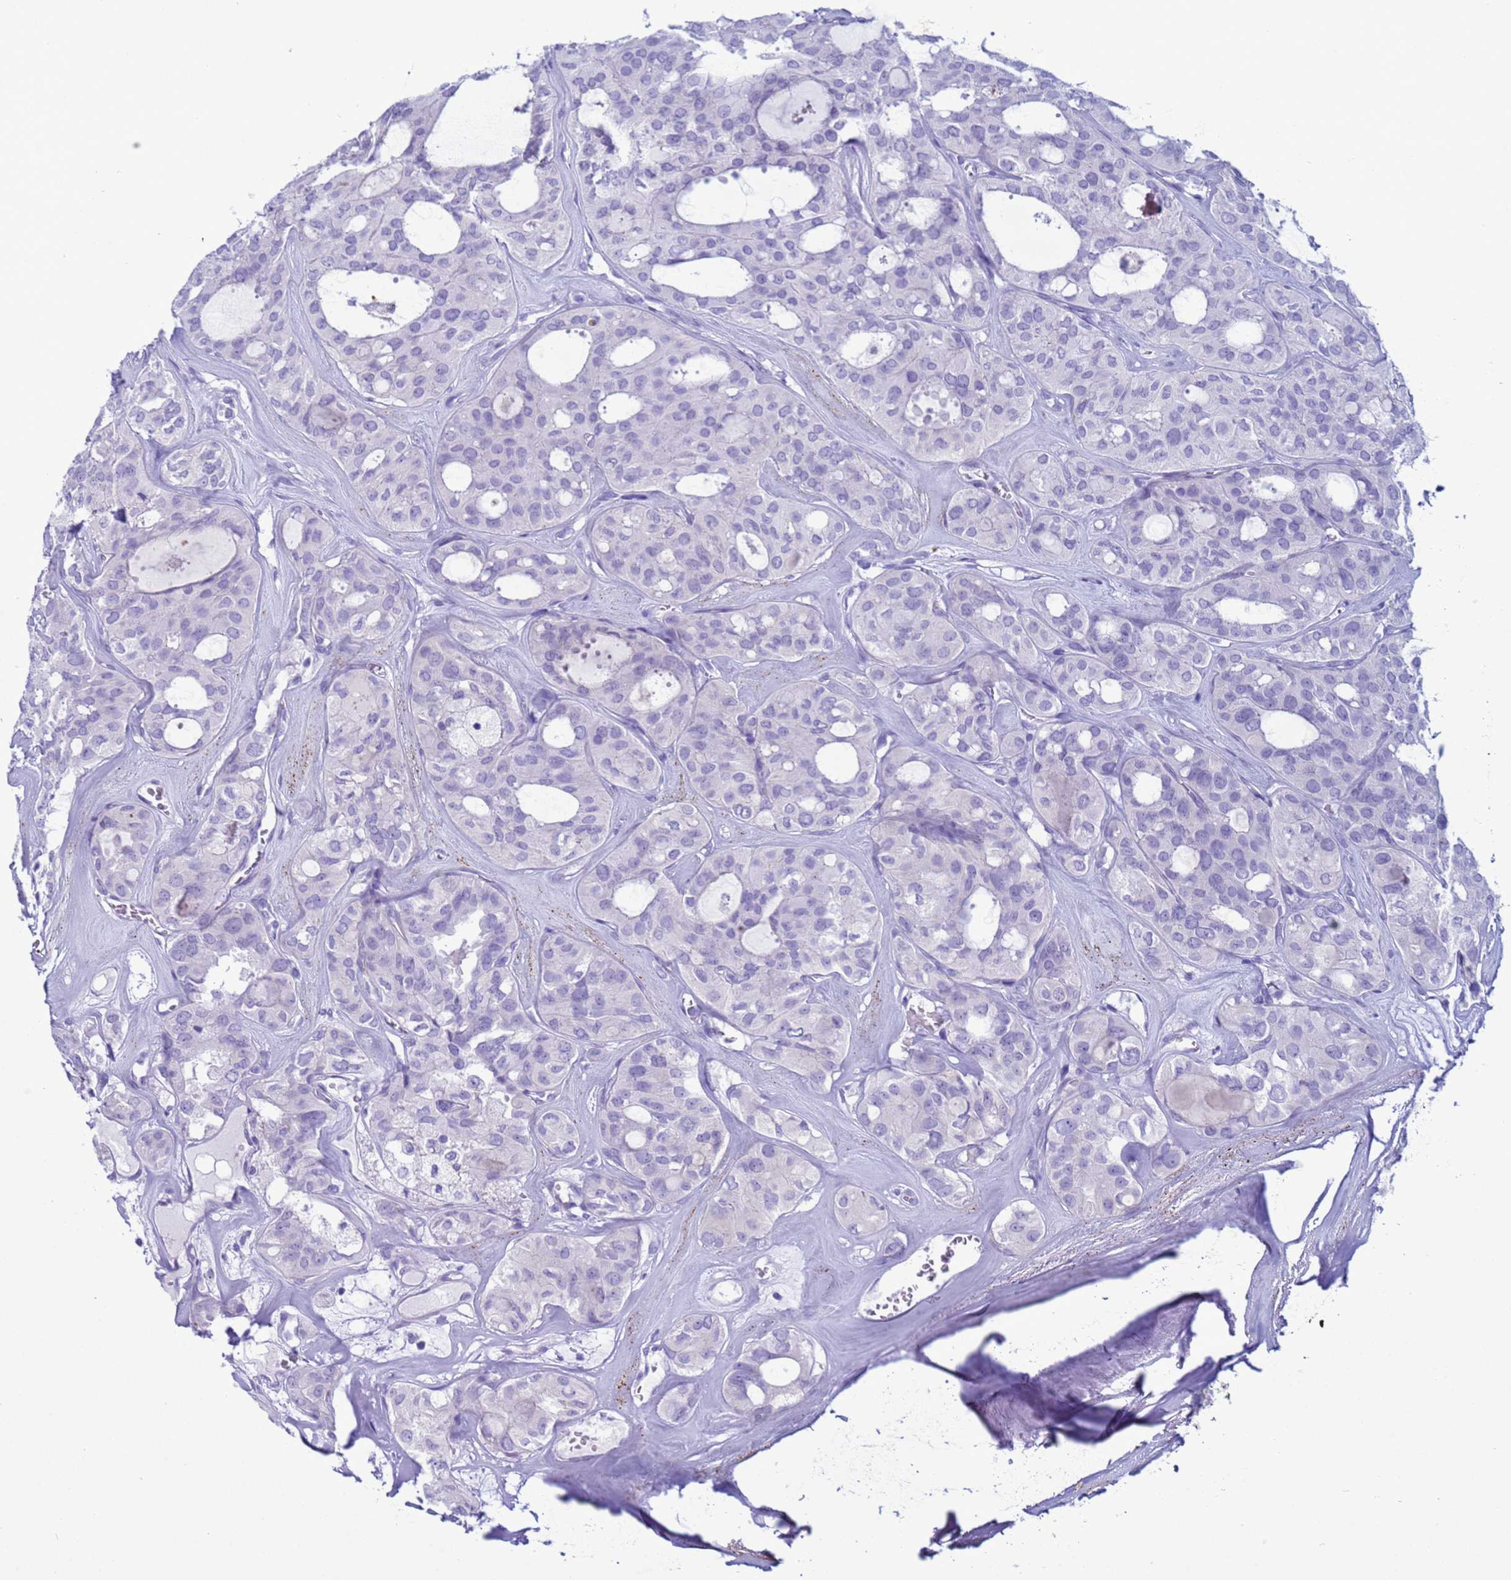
{"staining": {"intensity": "negative", "quantity": "none", "location": "none"}, "tissue": "thyroid cancer", "cell_type": "Tumor cells", "image_type": "cancer", "snomed": [{"axis": "morphology", "description": "Follicular adenoma carcinoma, NOS"}, {"axis": "topography", "description": "Thyroid gland"}], "caption": "This is a histopathology image of IHC staining of thyroid cancer (follicular adenoma carcinoma), which shows no positivity in tumor cells.", "gene": "CST4", "patient": {"sex": "male", "age": 75}}